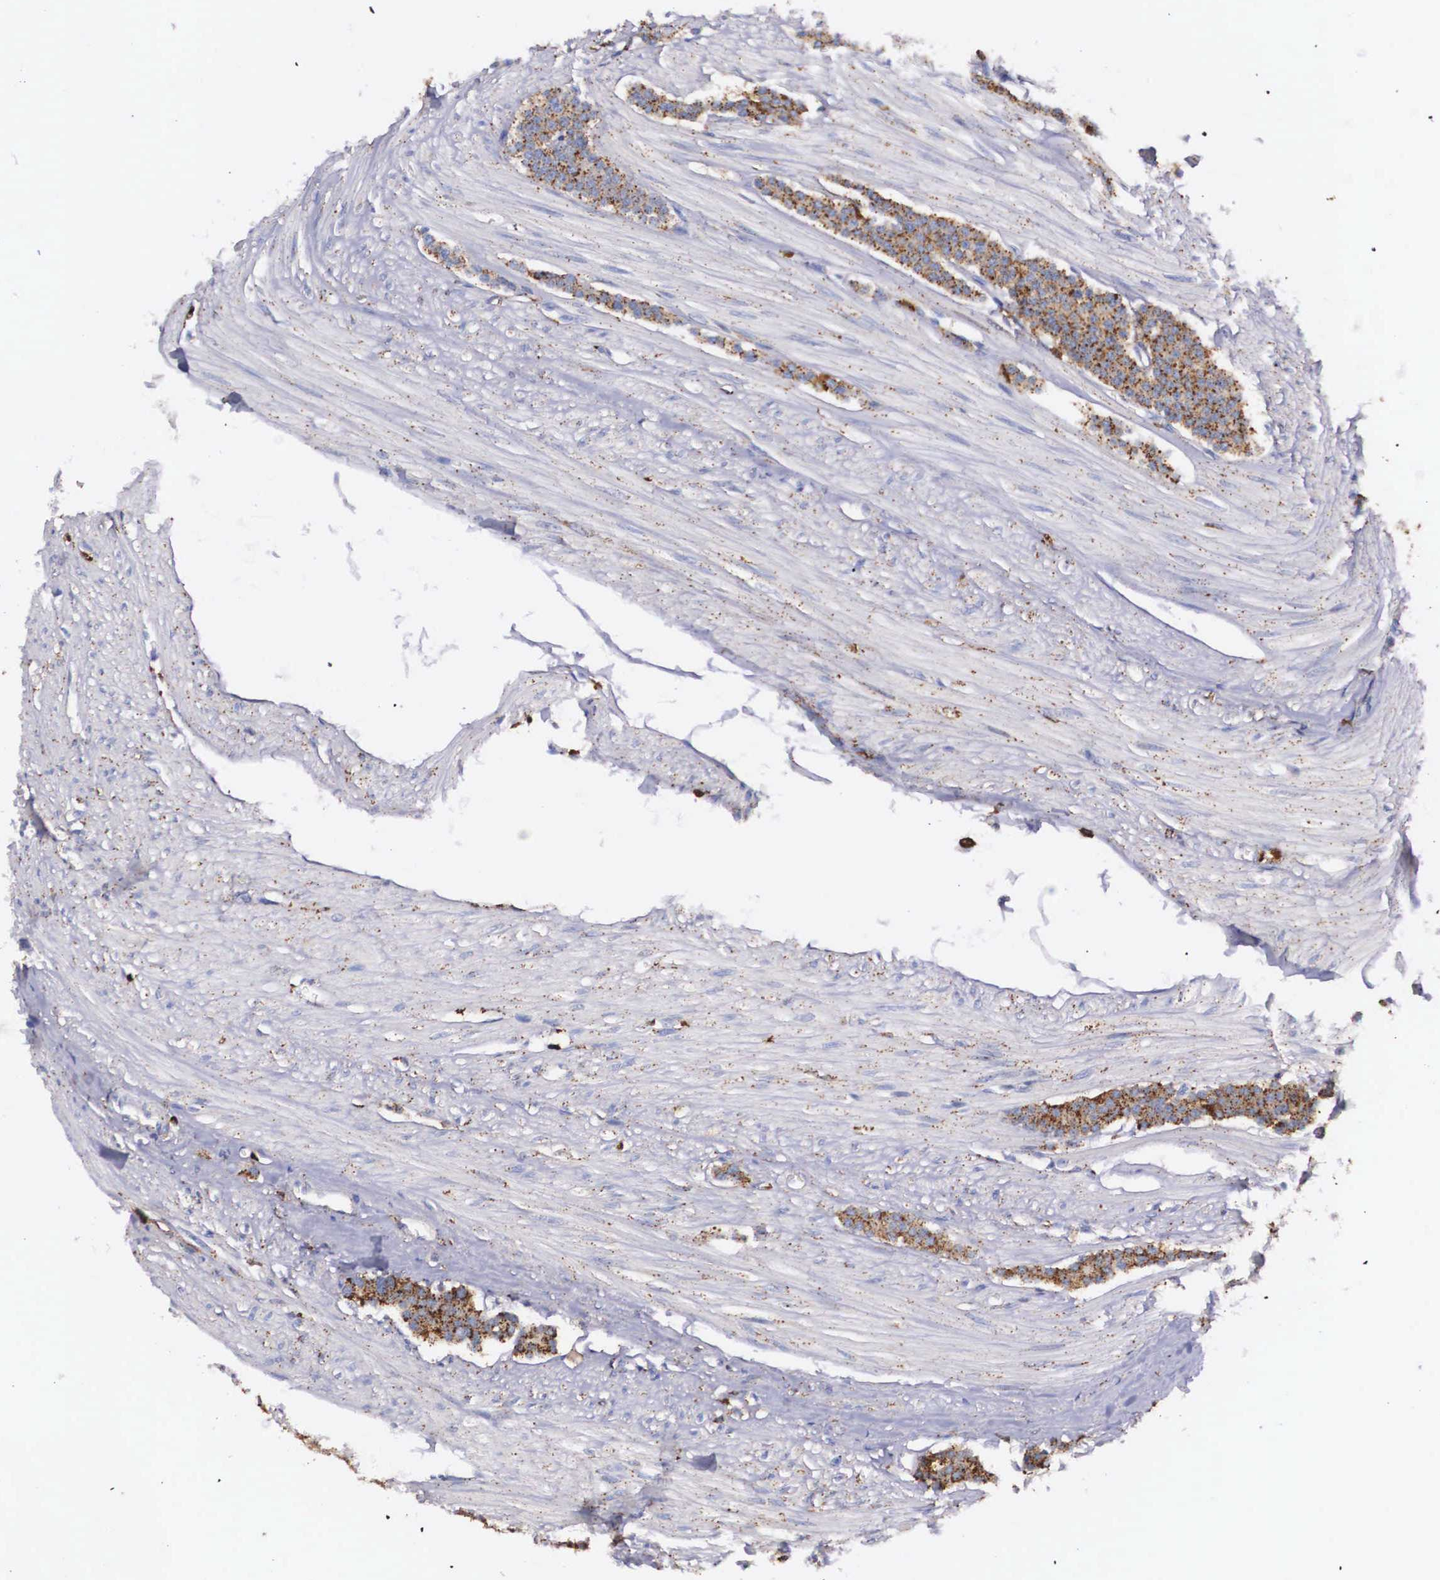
{"staining": {"intensity": "moderate", "quantity": ">75%", "location": "cytoplasmic/membranous"}, "tissue": "carcinoid", "cell_type": "Tumor cells", "image_type": "cancer", "snomed": [{"axis": "morphology", "description": "Carcinoid, malignant, NOS"}, {"axis": "topography", "description": "Small intestine"}], "caption": "Immunohistochemical staining of carcinoid (malignant) exhibits medium levels of moderate cytoplasmic/membranous protein staining in about >75% of tumor cells.", "gene": "NAGA", "patient": {"sex": "male", "age": 60}}